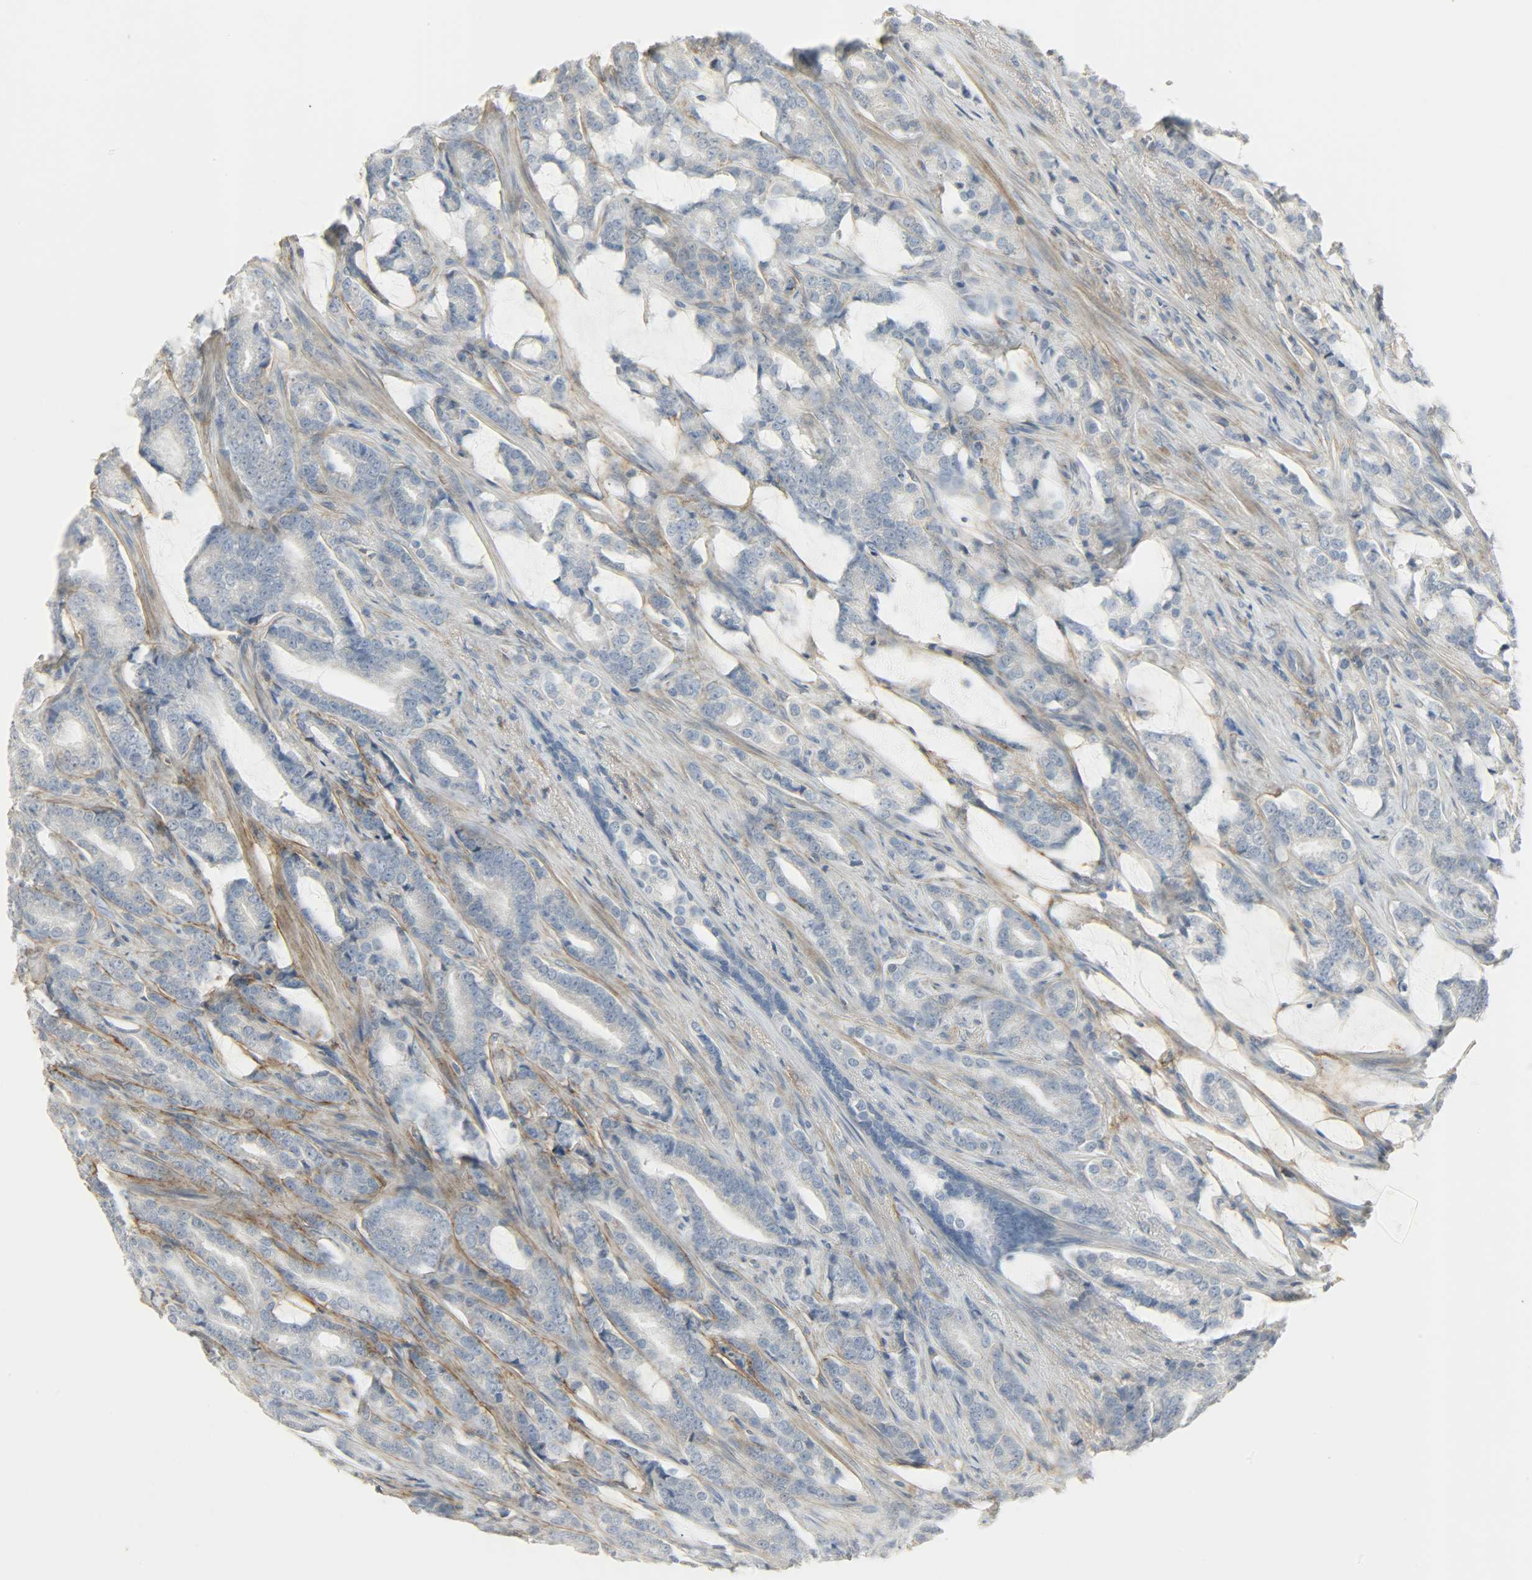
{"staining": {"intensity": "negative", "quantity": "none", "location": "none"}, "tissue": "prostate cancer", "cell_type": "Tumor cells", "image_type": "cancer", "snomed": [{"axis": "morphology", "description": "Adenocarcinoma, Low grade"}, {"axis": "topography", "description": "Prostate"}], "caption": "The micrograph reveals no significant positivity in tumor cells of prostate cancer.", "gene": "ENPEP", "patient": {"sex": "male", "age": 58}}